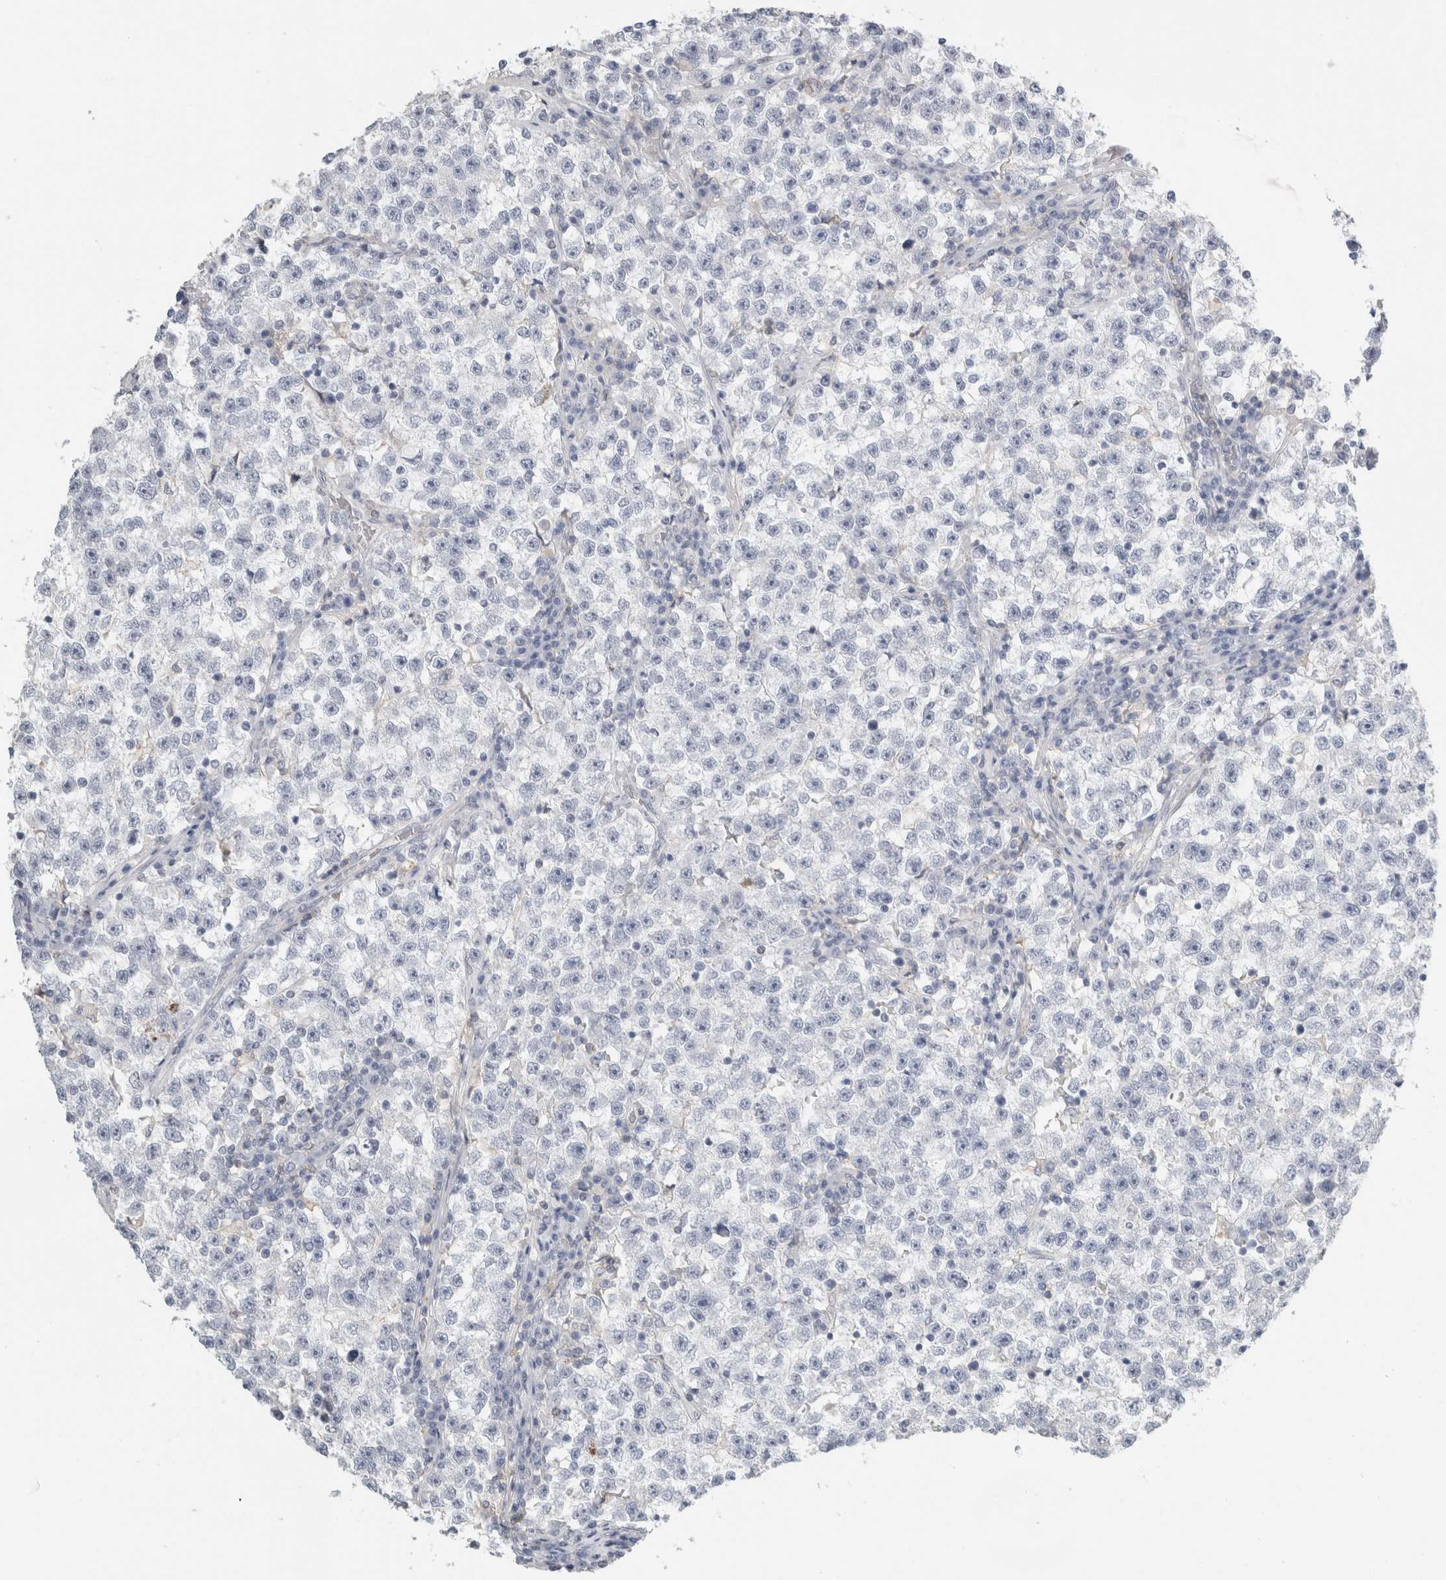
{"staining": {"intensity": "negative", "quantity": "none", "location": "none"}, "tissue": "testis cancer", "cell_type": "Tumor cells", "image_type": "cancer", "snomed": [{"axis": "morphology", "description": "Seminoma, NOS"}, {"axis": "topography", "description": "Testis"}], "caption": "Tumor cells are negative for brown protein staining in testis cancer (seminoma). (Brightfield microscopy of DAB immunohistochemistry at high magnification).", "gene": "P2RY2", "patient": {"sex": "male", "age": 22}}